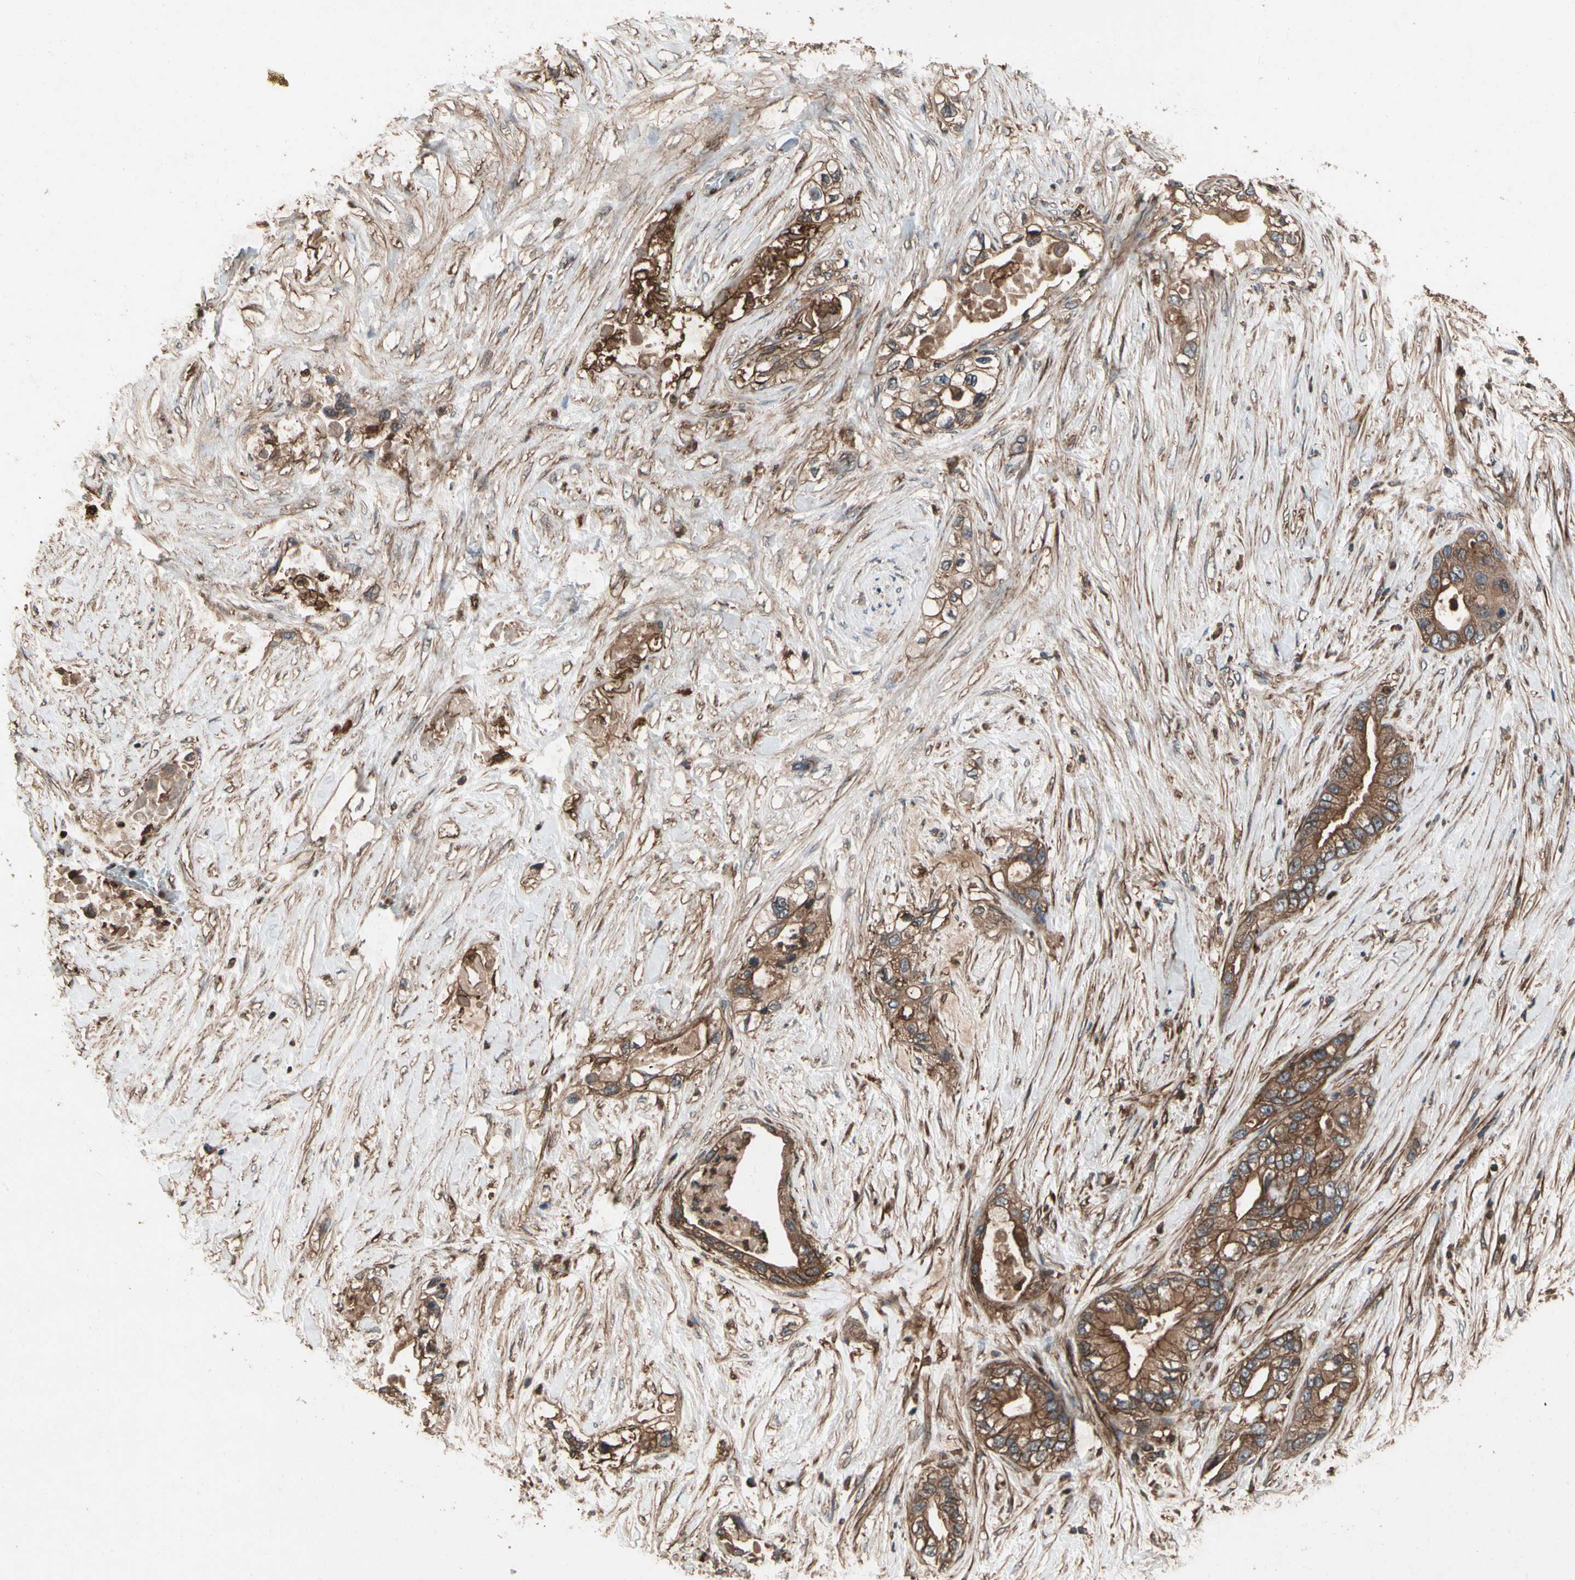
{"staining": {"intensity": "moderate", "quantity": ">75%", "location": "cytoplasmic/membranous"}, "tissue": "pancreatic cancer", "cell_type": "Tumor cells", "image_type": "cancer", "snomed": [{"axis": "morphology", "description": "Adenocarcinoma, NOS"}, {"axis": "topography", "description": "Pancreas"}], "caption": "Immunohistochemical staining of pancreatic cancer demonstrates medium levels of moderate cytoplasmic/membranous staining in about >75% of tumor cells.", "gene": "AGBL2", "patient": {"sex": "female", "age": 70}}